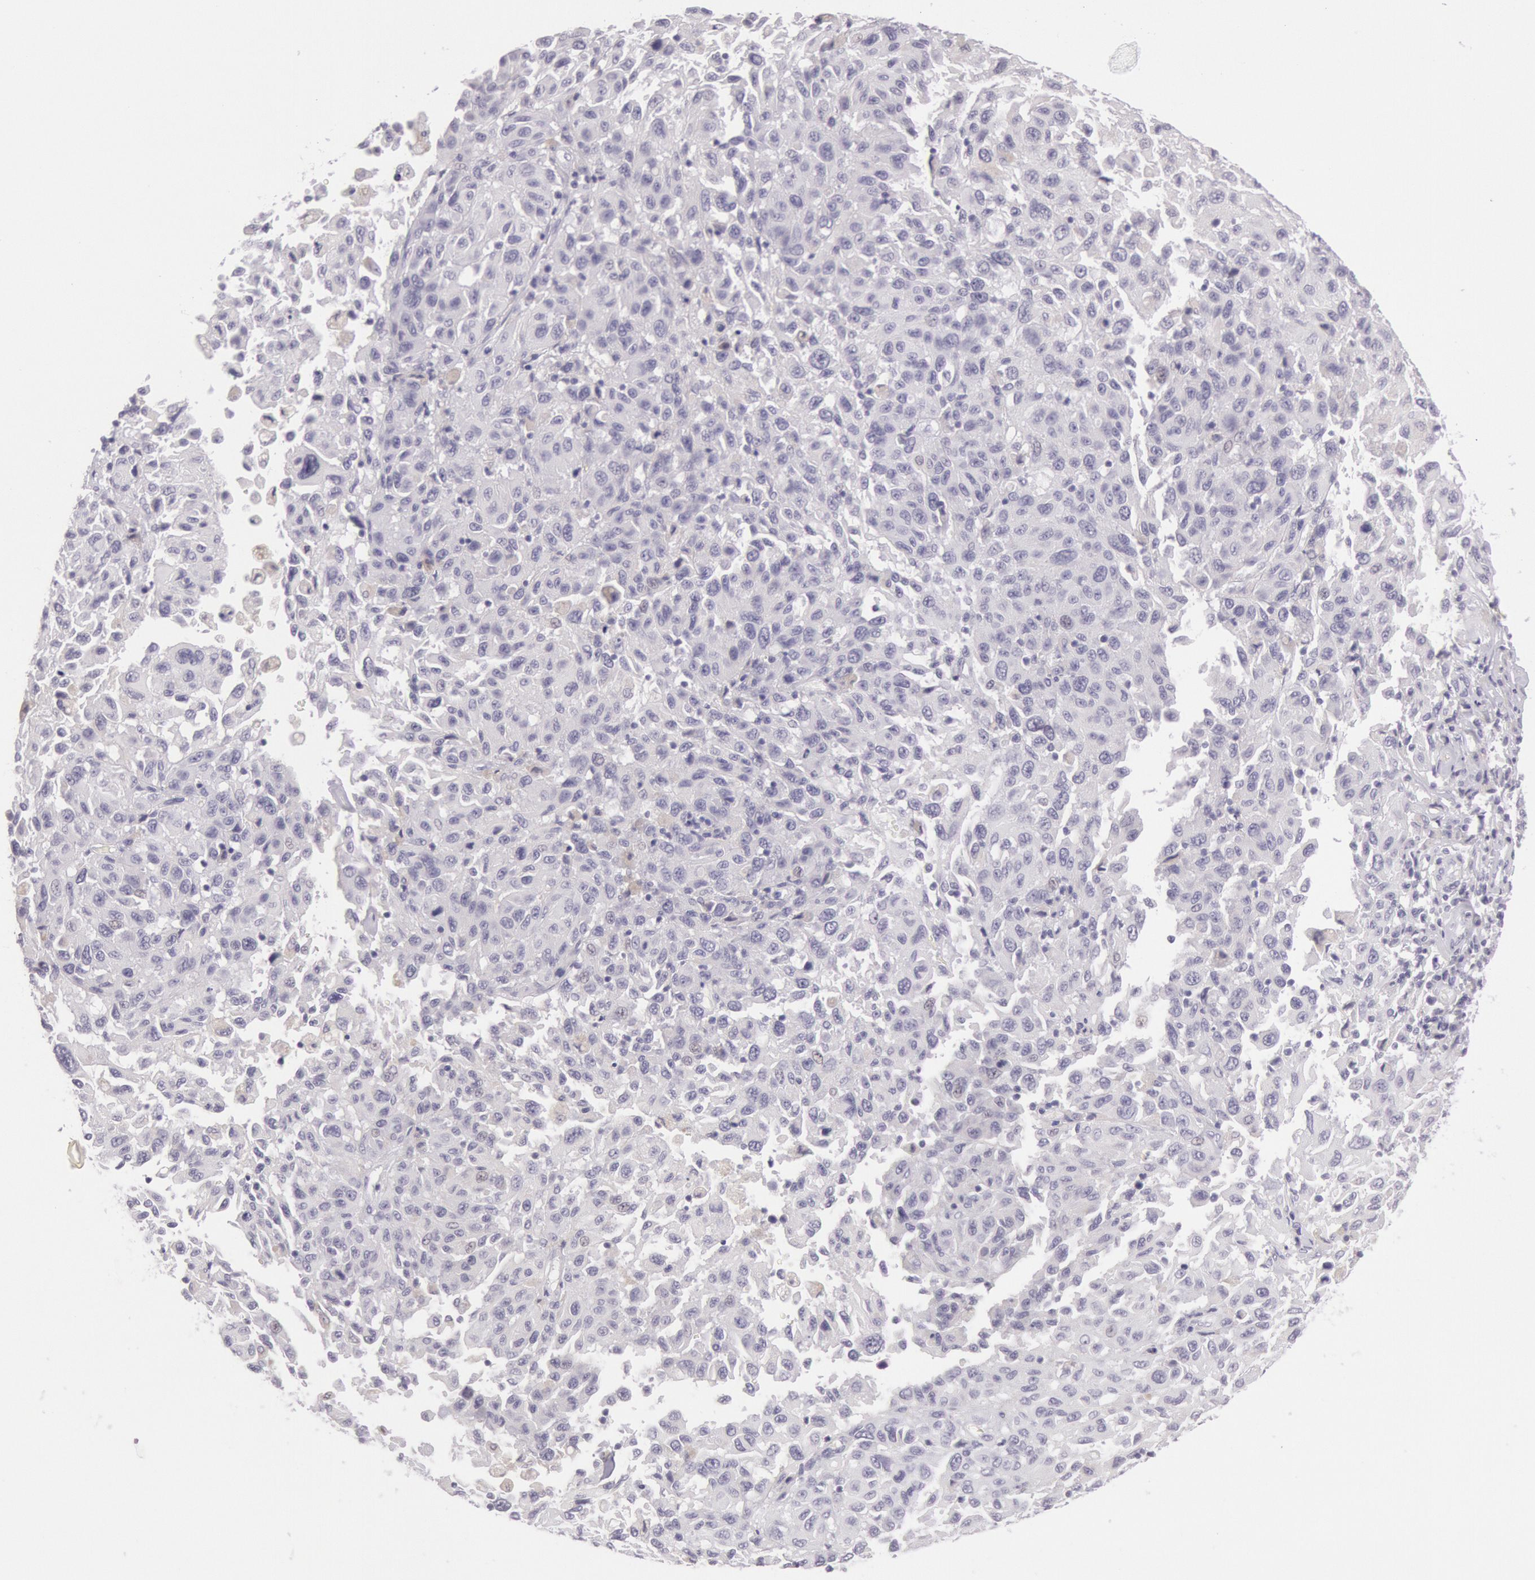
{"staining": {"intensity": "negative", "quantity": "none", "location": "none"}, "tissue": "melanoma", "cell_type": "Tumor cells", "image_type": "cancer", "snomed": [{"axis": "morphology", "description": "Malignant melanoma, NOS"}, {"axis": "topography", "description": "Skin"}], "caption": "This image is of malignant melanoma stained with immunohistochemistry to label a protein in brown with the nuclei are counter-stained blue. There is no positivity in tumor cells.", "gene": "CKB", "patient": {"sex": "female", "age": 77}}